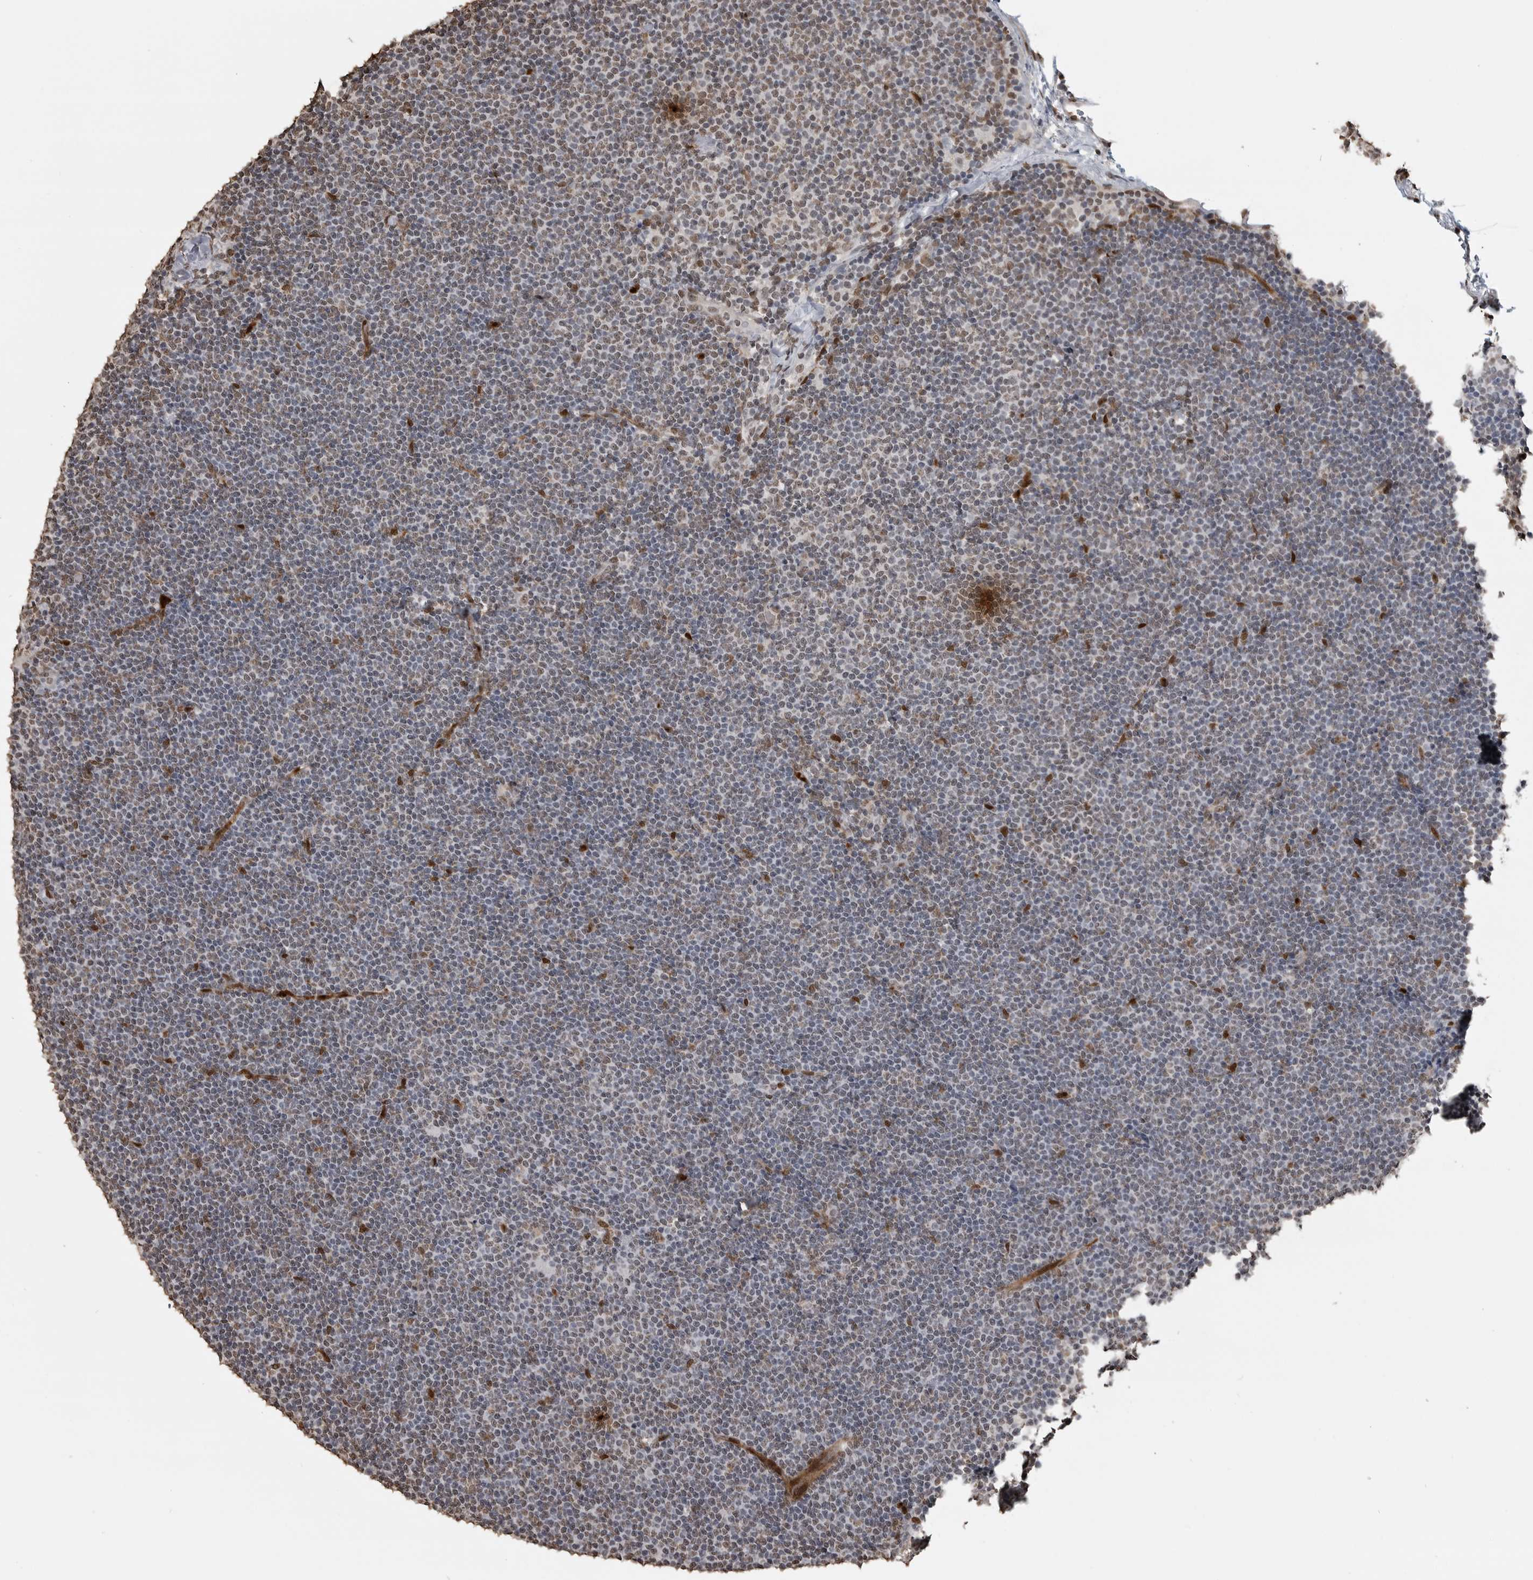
{"staining": {"intensity": "weak", "quantity": "25%-75%", "location": "nuclear"}, "tissue": "lymphoma", "cell_type": "Tumor cells", "image_type": "cancer", "snomed": [{"axis": "morphology", "description": "Malignant lymphoma, non-Hodgkin's type, Low grade"}, {"axis": "topography", "description": "Lymph node"}], "caption": "IHC staining of malignant lymphoma, non-Hodgkin's type (low-grade), which displays low levels of weak nuclear expression in about 25%-75% of tumor cells indicating weak nuclear protein staining. The staining was performed using DAB (3,3'-diaminobenzidine) (brown) for protein detection and nuclei were counterstained in hematoxylin (blue).", "gene": "SMAD2", "patient": {"sex": "female", "age": 53}}